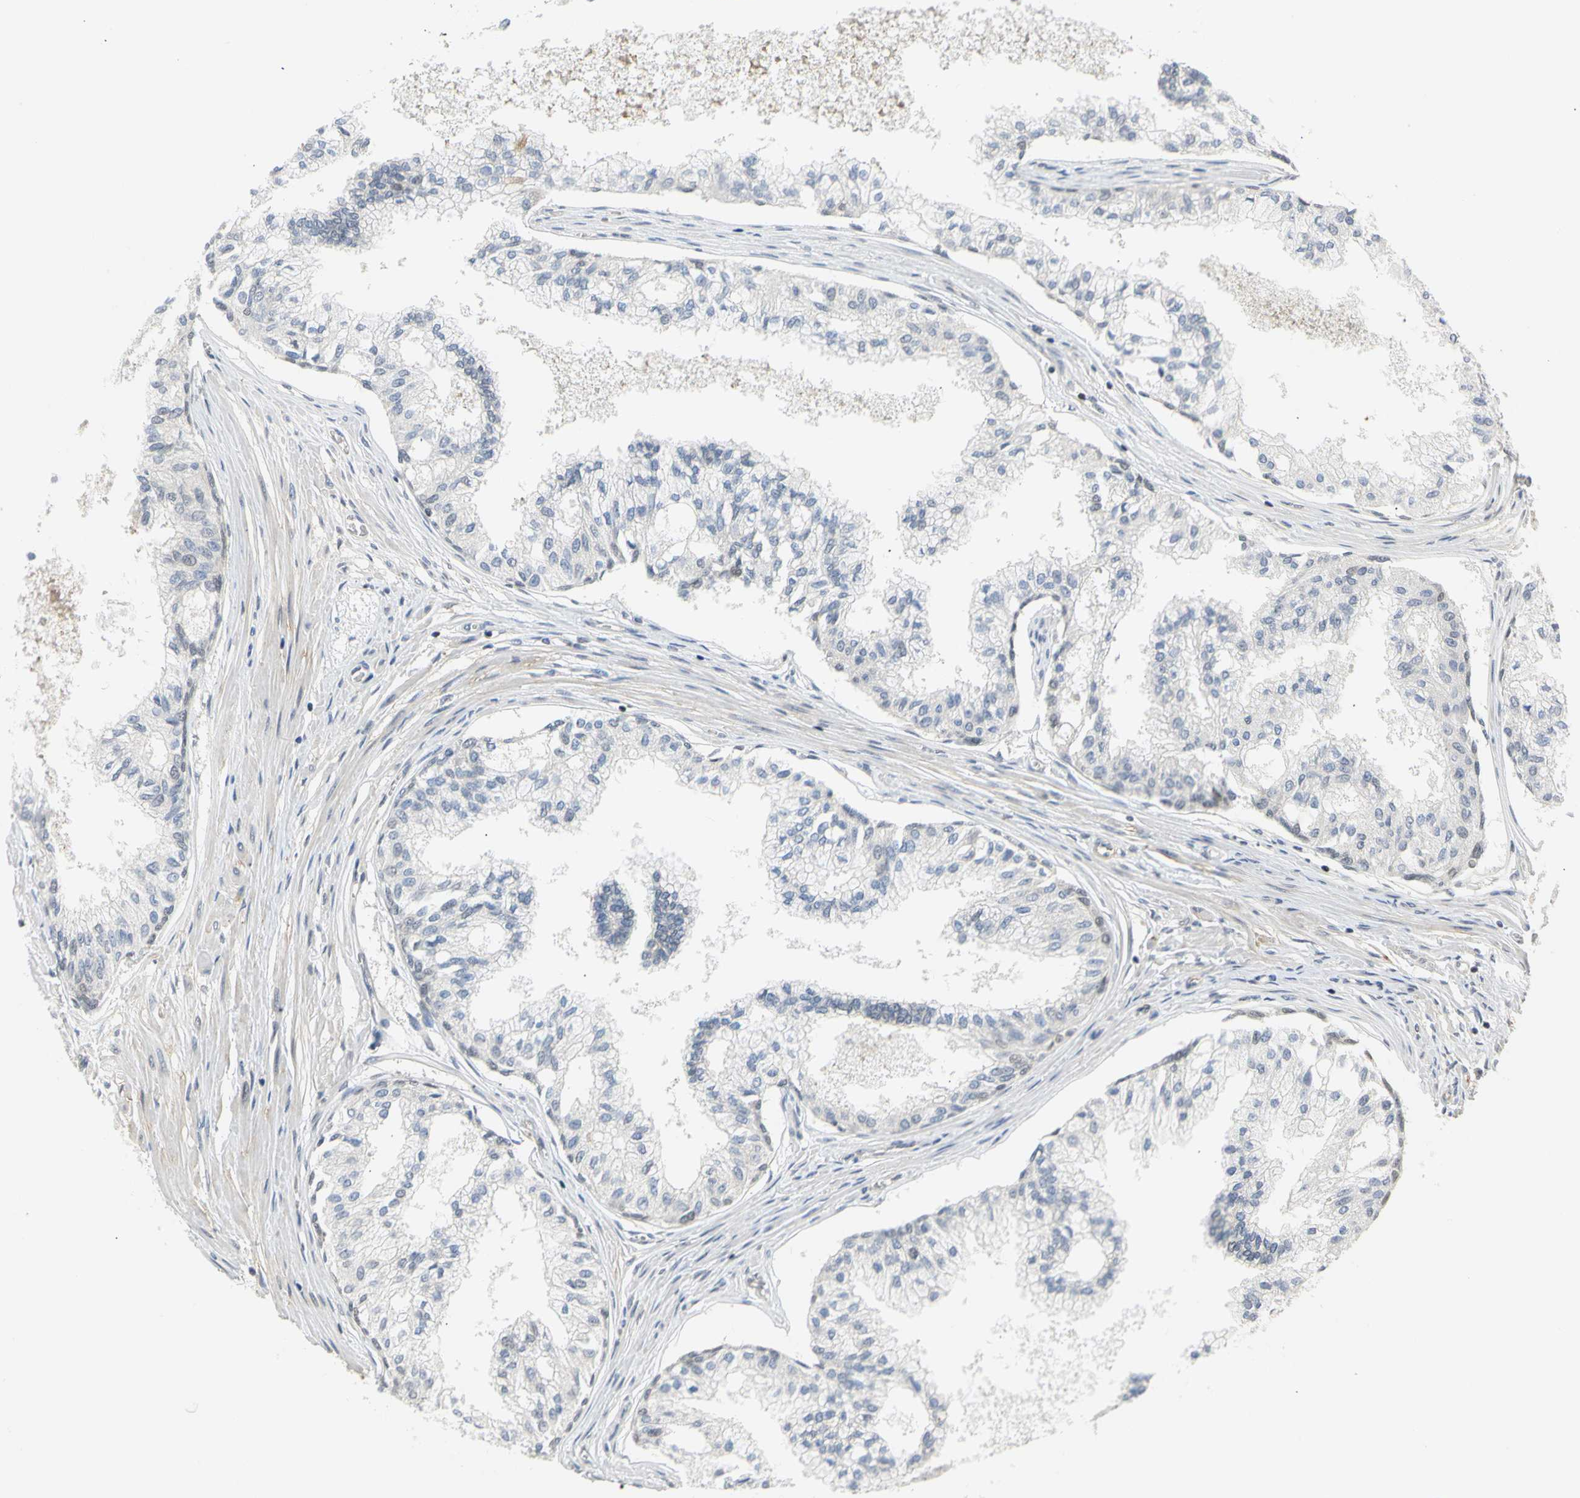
{"staining": {"intensity": "weak", "quantity": "25%-75%", "location": "nuclear"}, "tissue": "prostate", "cell_type": "Glandular cells", "image_type": "normal", "snomed": [{"axis": "morphology", "description": "Normal tissue, NOS"}, {"axis": "topography", "description": "Prostate"}, {"axis": "topography", "description": "Seminal veicle"}], "caption": "The histopathology image displays staining of benign prostate, revealing weak nuclear protein positivity (brown color) within glandular cells. (DAB IHC, brown staining for protein, blue staining for nuclei).", "gene": "IMPG2", "patient": {"sex": "male", "age": 60}}